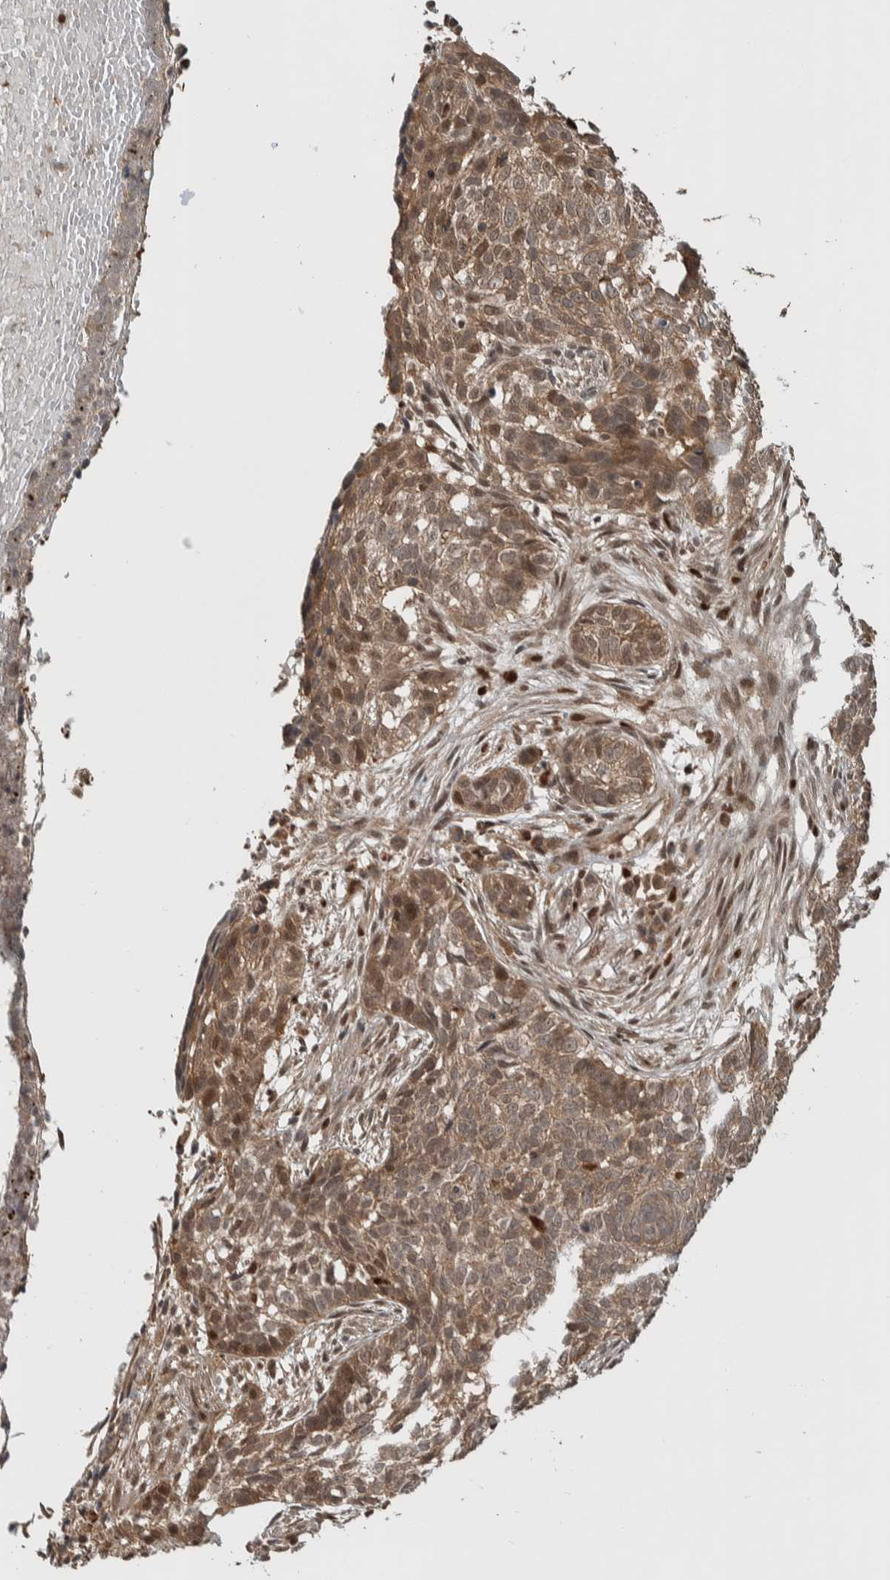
{"staining": {"intensity": "moderate", "quantity": ">75%", "location": "cytoplasmic/membranous,nuclear"}, "tissue": "skin cancer", "cell_type": "Tumor cells", "image_type": "cancer", "snomed": [{"axis": "morphology", "description": "Basal cell carcinoma"}, {"axis": "topography", "description": "Skin"}], "caption": "A micrograph of human skin cancer (basal cell carcinoma) stained for a protein exhibits moderate cytoplasmic/membranous and nuclear brown staining in tumor cells.", "gene": "RPS6KA4", "patient": {"sex": "male", "age": 85}}